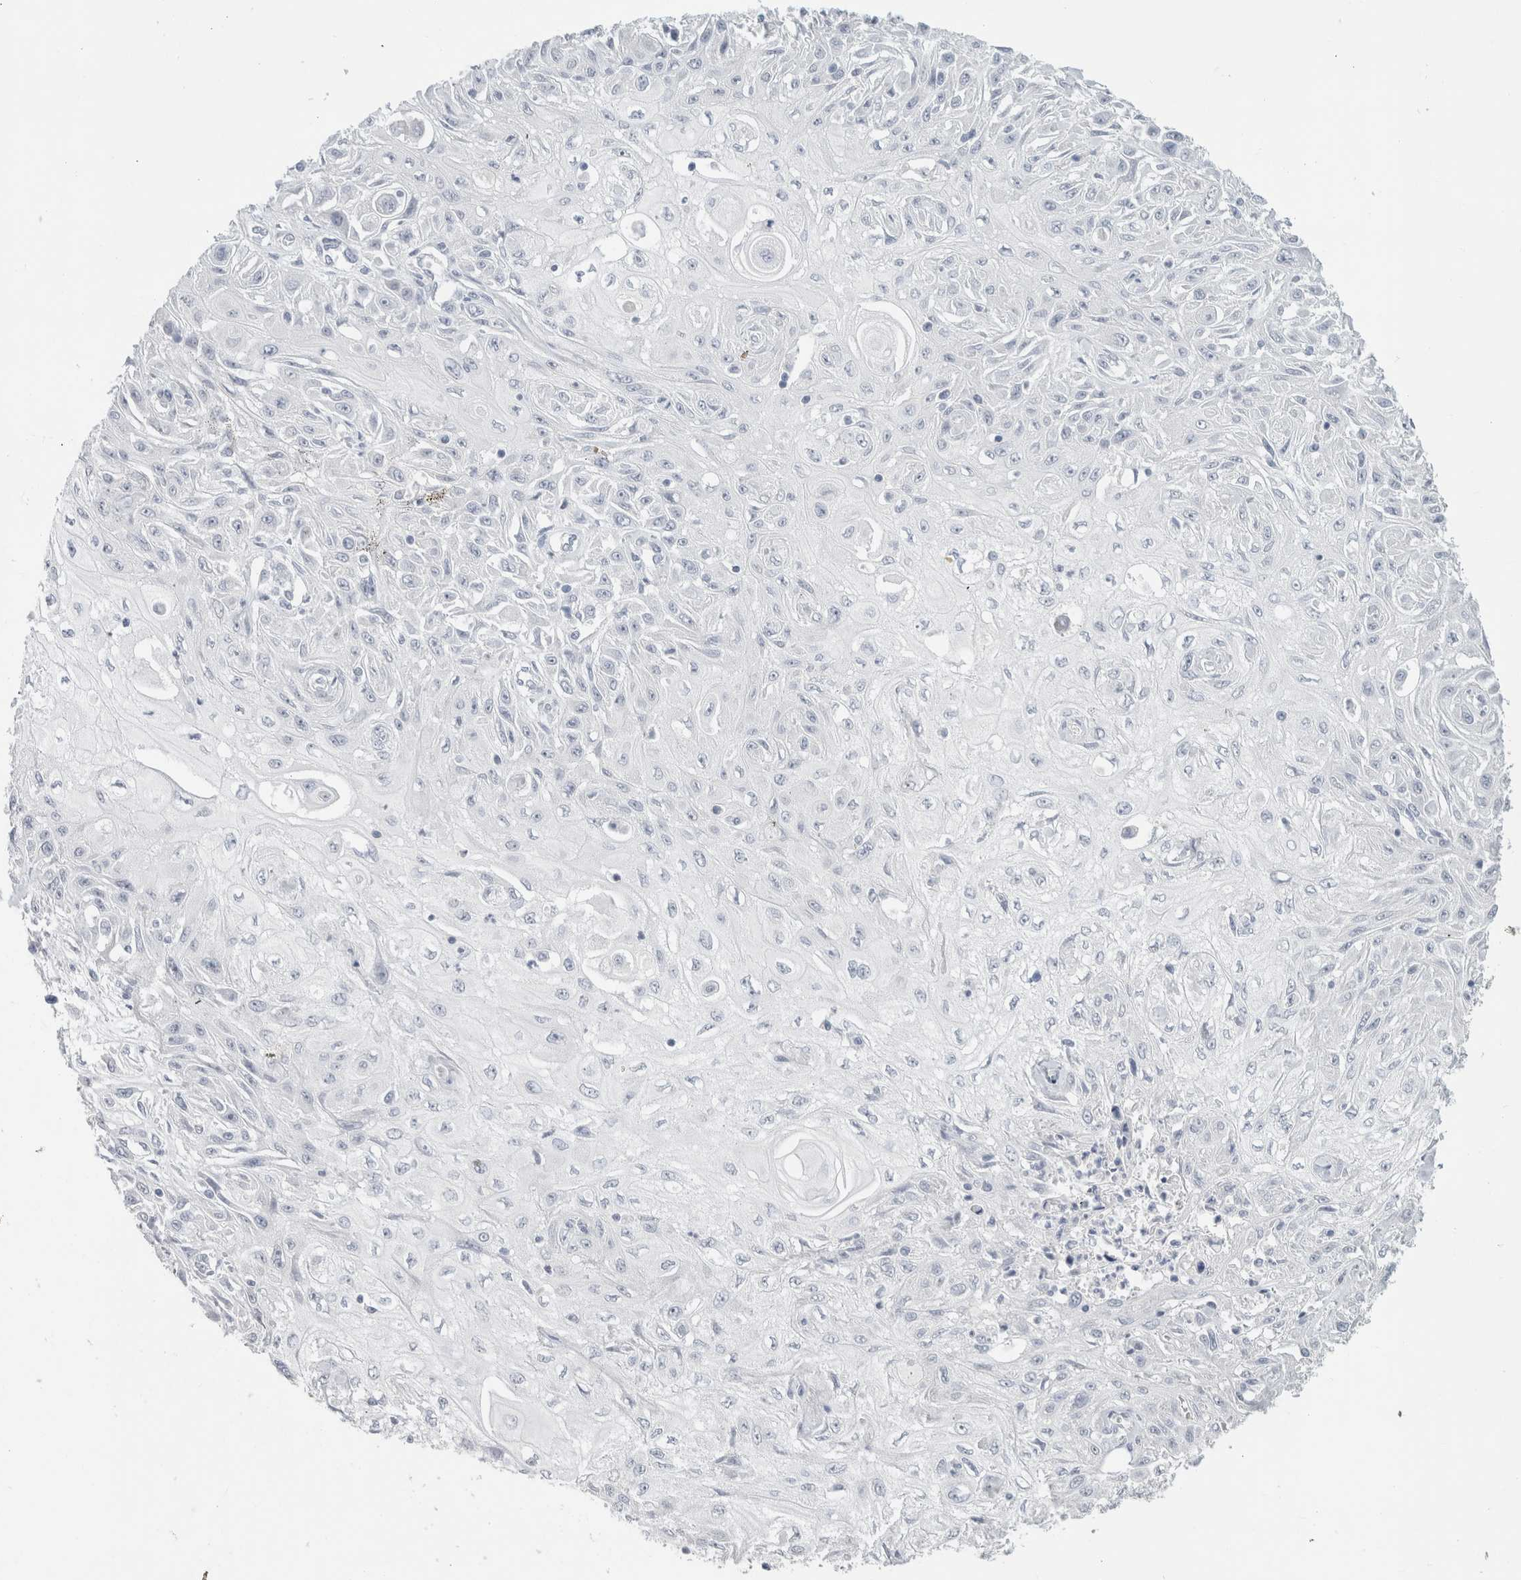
{"staining": {"intensity": "negative", "quantity": "none", "location": "none"}, "tissue": "skin cancer", "cell_type": "Tumor cells", "image_type": "cancer", "snomed": [{"axis": "morphology", "description": "Squamous cell carcinoma, NOS"}, {"axis": "morphology", "description": "Squamous cell carcinoma, metastatic, NOS"}, {"axis": "topography", "description": "Skin"}, {"axis": "topography", "description": "Lymph node"}], "caption": "Tumor cells are negative for brown protein staining in skin cancer (squamous cell carcinoma). (DAB (3,3'-diaminobenzidine) immunohistochemistry (IHC), high magnification).", "gene": "SLC6A1", "patient": {"sex": "male", "age": 75}}